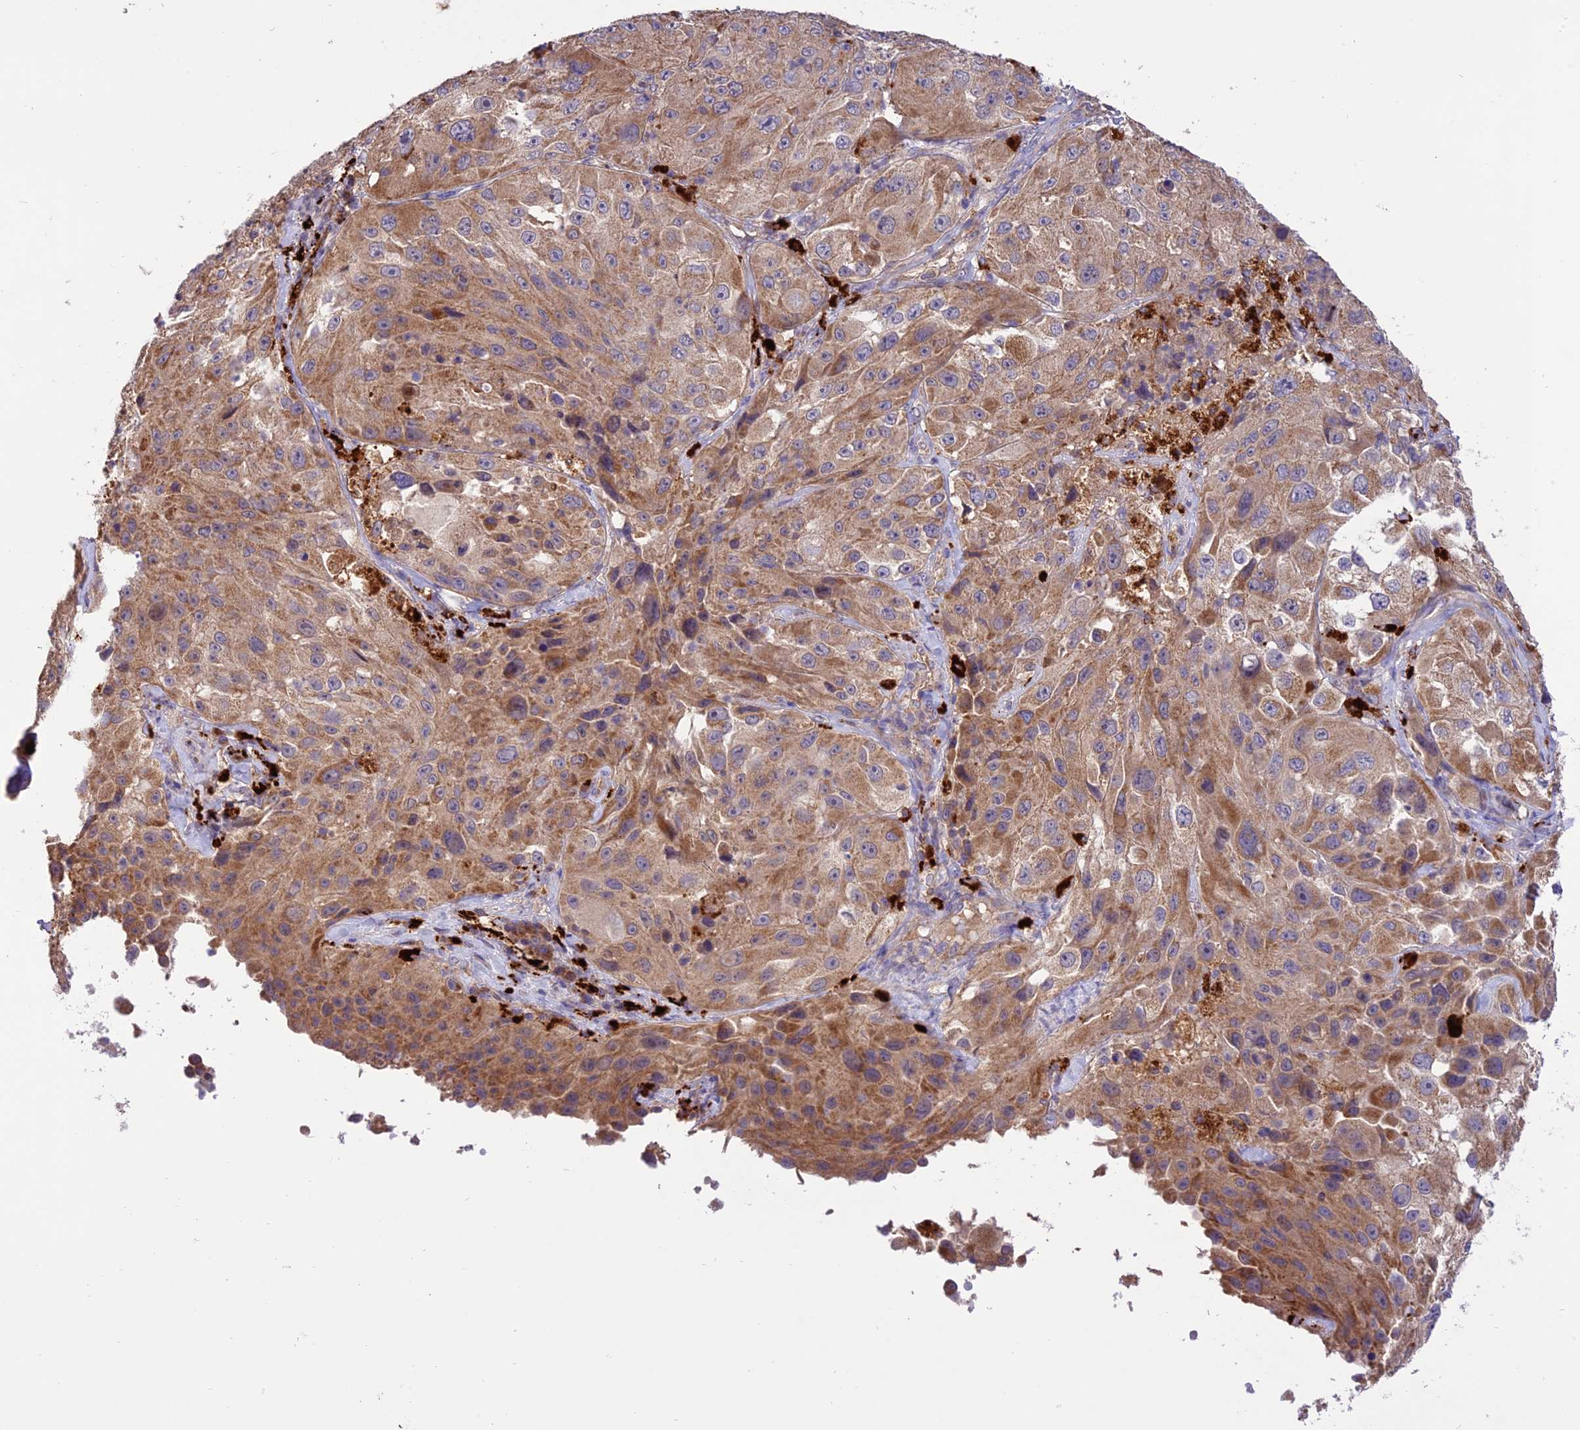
{"staining": {"intensity": "moderate", "quantity": ">75%", "location": "cytoplasmic/membranous"}, "tissue": "melanoma", "cell_type": "Tumor cells", "image_type": "cancer", "snomed": [{"axis": "morphology", "description": "Malignant melanoma, Metastatic site"}, {"axis": "topography", "description": "Lymph node"}], "caption": "A micrograph of human melanoma stained for a protein shows moderate cytoplasmic/membranous brown staining in tumor cells.", "gene": "NDUFAF1", "patient": {"sex": "male", "age": 62}}